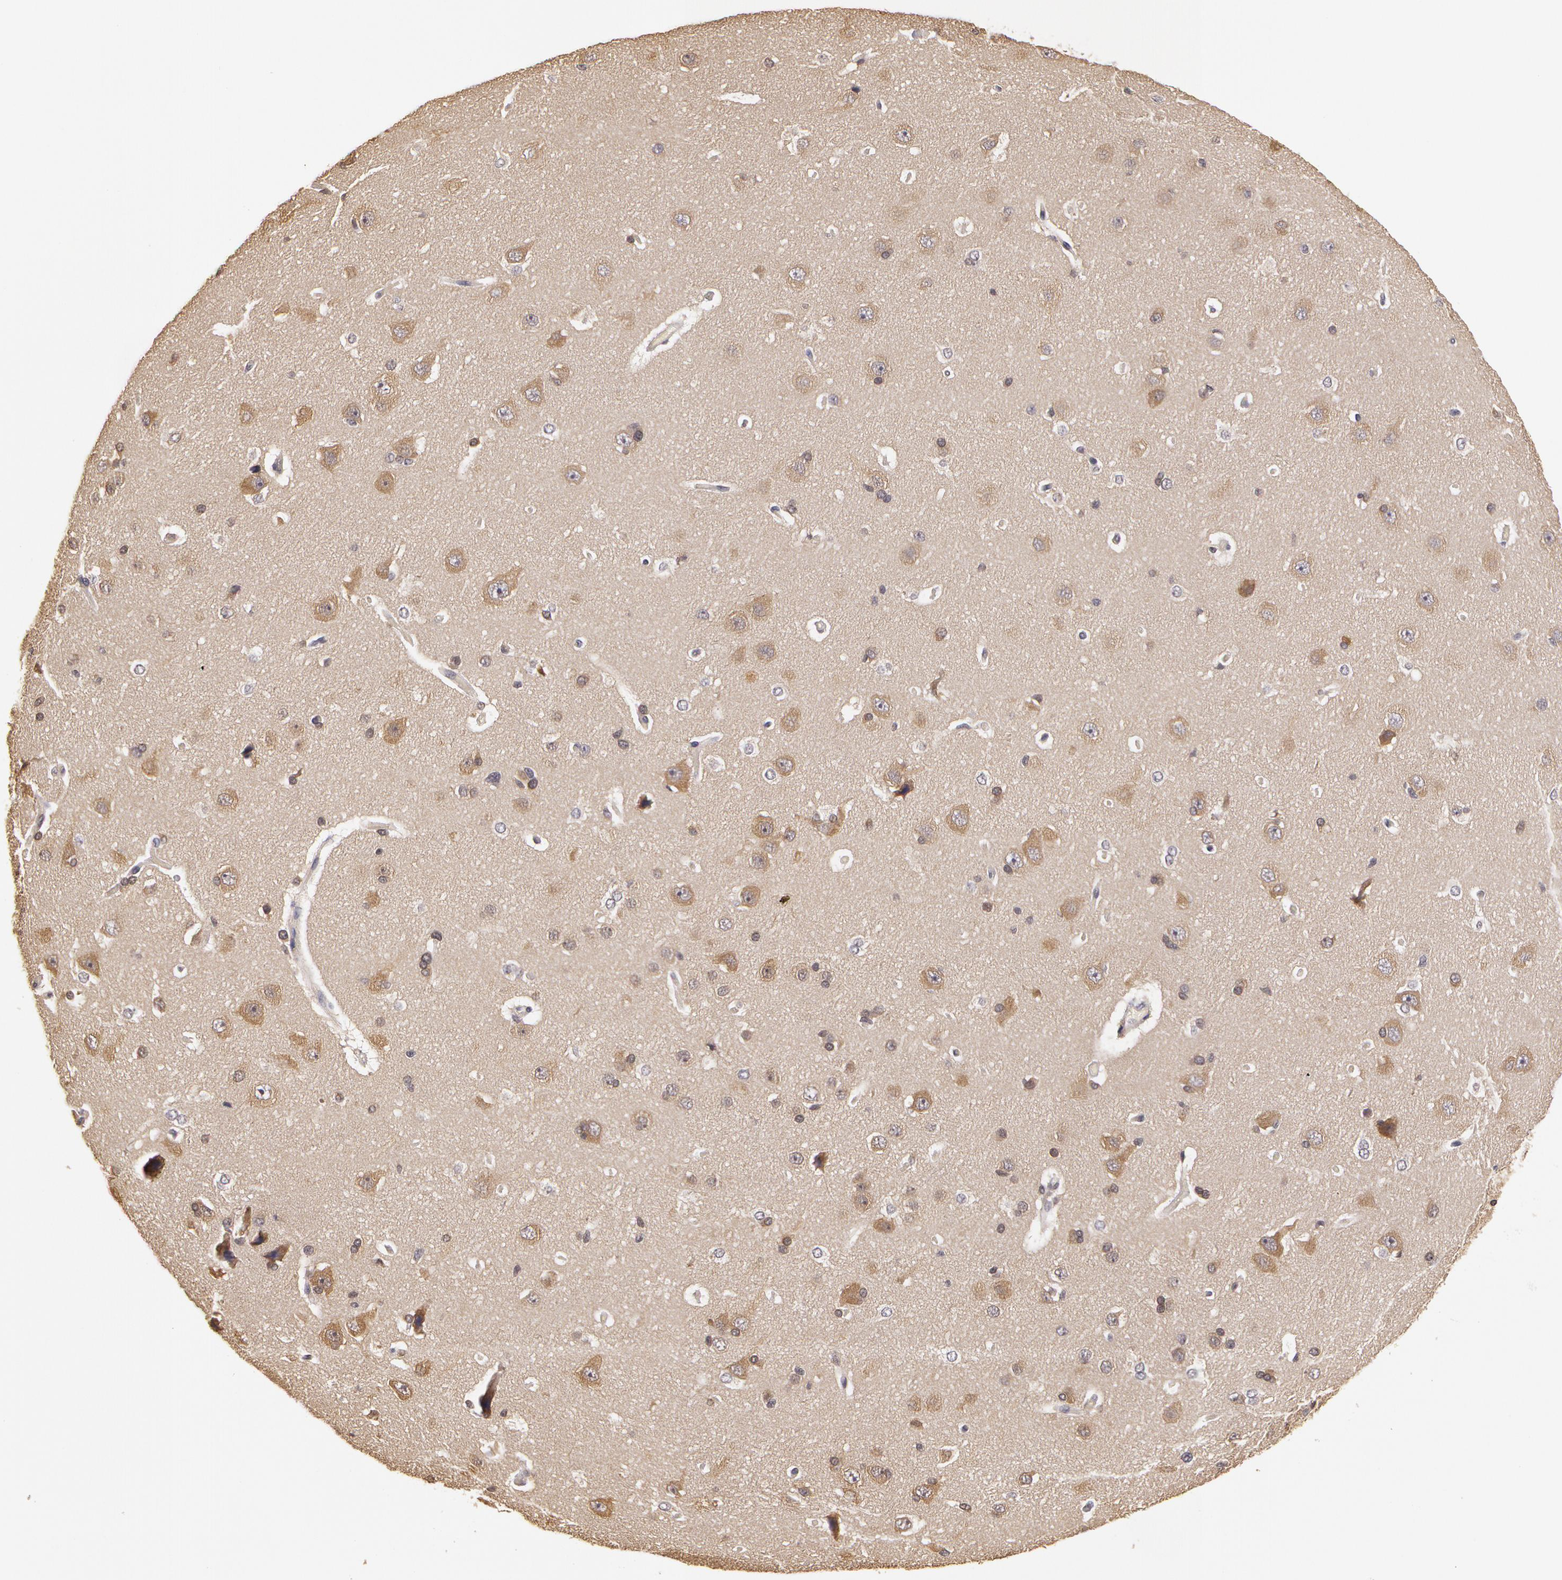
{"staining": {"intensity": "moderate", "quantity": "25%-75%", "location": "cytoplasmic/membranous"}, "tissue": "cerebral cortex", "cell_type": "Endothelial cells", "image_type": "normal", "snomed": [{"axis": "morphology", "description": "Normal tissue, NOS"}, {"axis": "topography", "description": "Cerebral cortex"}], "caption": "About 25%-75% of endothelial cells in normal human cerebral cortex display moderate cytoplasmic/membranous protein staining as visualized by brown immunohistochemical staining.", "gene": "AHSA1", "patient": {"sex": "female", "age": 45}}